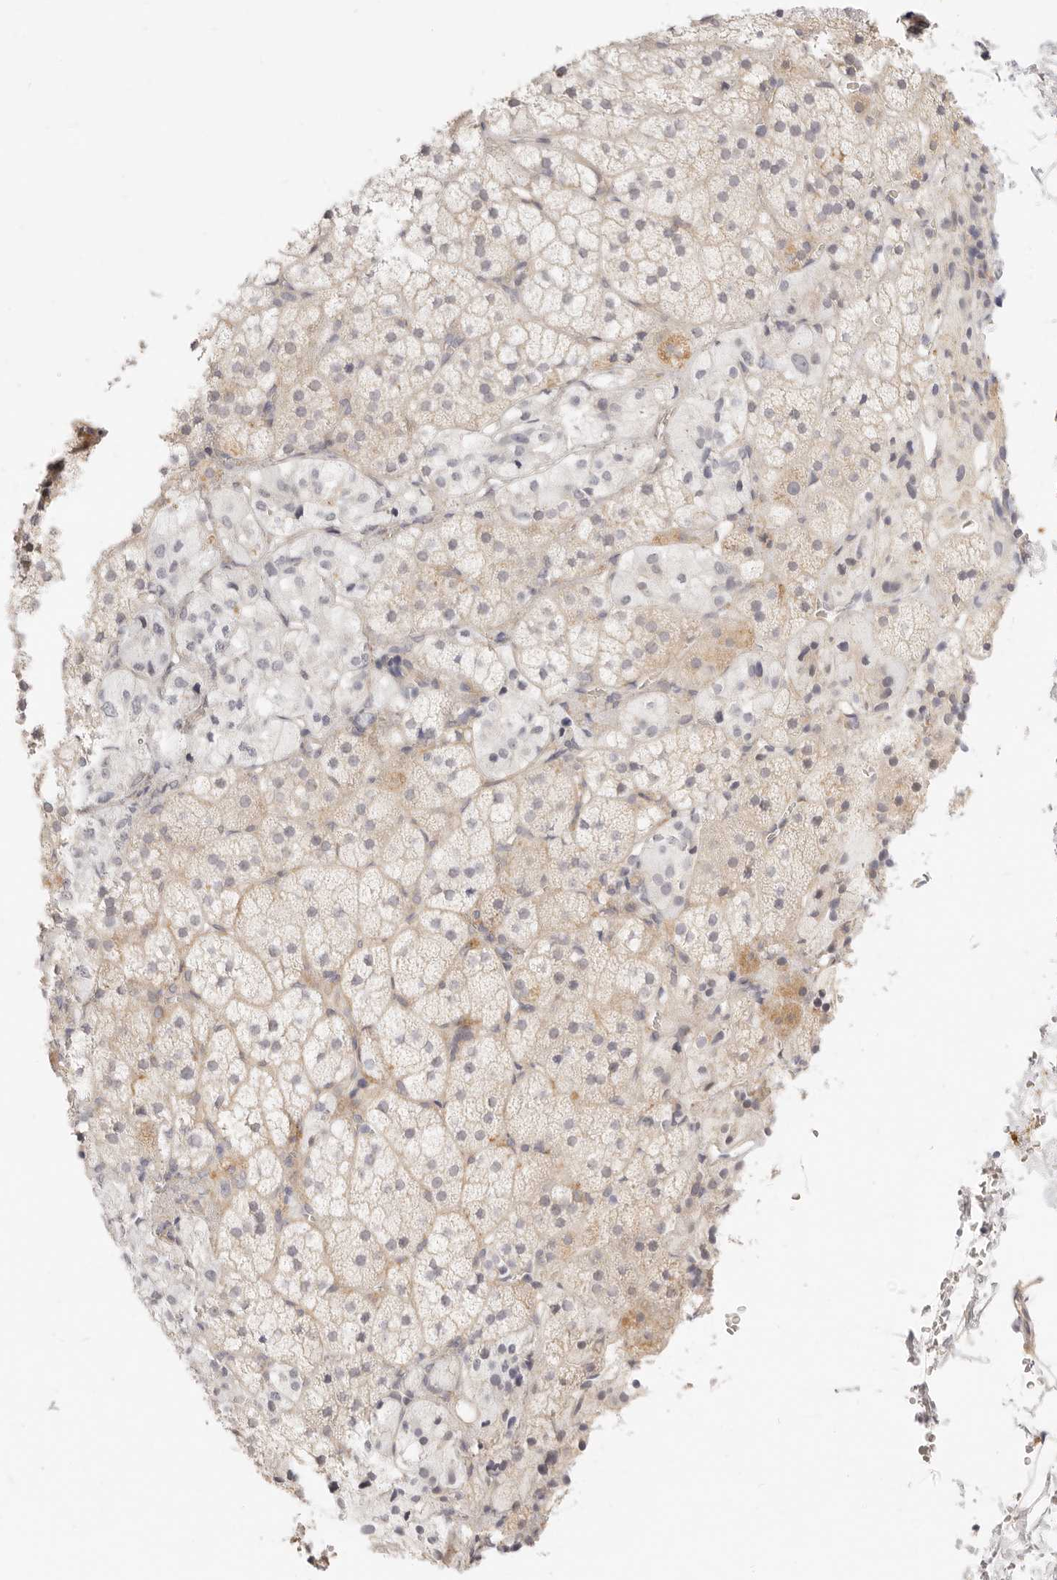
{"staining": {"intensity": "weak", "quantity": "<25%", "location": "cytoplasmic/membranous"}, "tissue": "adrenal gland", "cell_type": "Glandular cells", "image_type": "normal", "snomed": [{"axis": "morphology", "description": "Normal tissue, NOS"}, {"axis": "topography", "description": "Adrenal gland"}], "caption": "Immunohistochemistry (IHC) histopathology image of benign adrenal gland: adrenal gland stained with DAB (3,3'-diaminobenzidine) reveals no significant protein expression in glandular cells. Nuclei are stained in blue.", "gene": "UBXN10", "patient": {"sex": "female", "age": 44}}